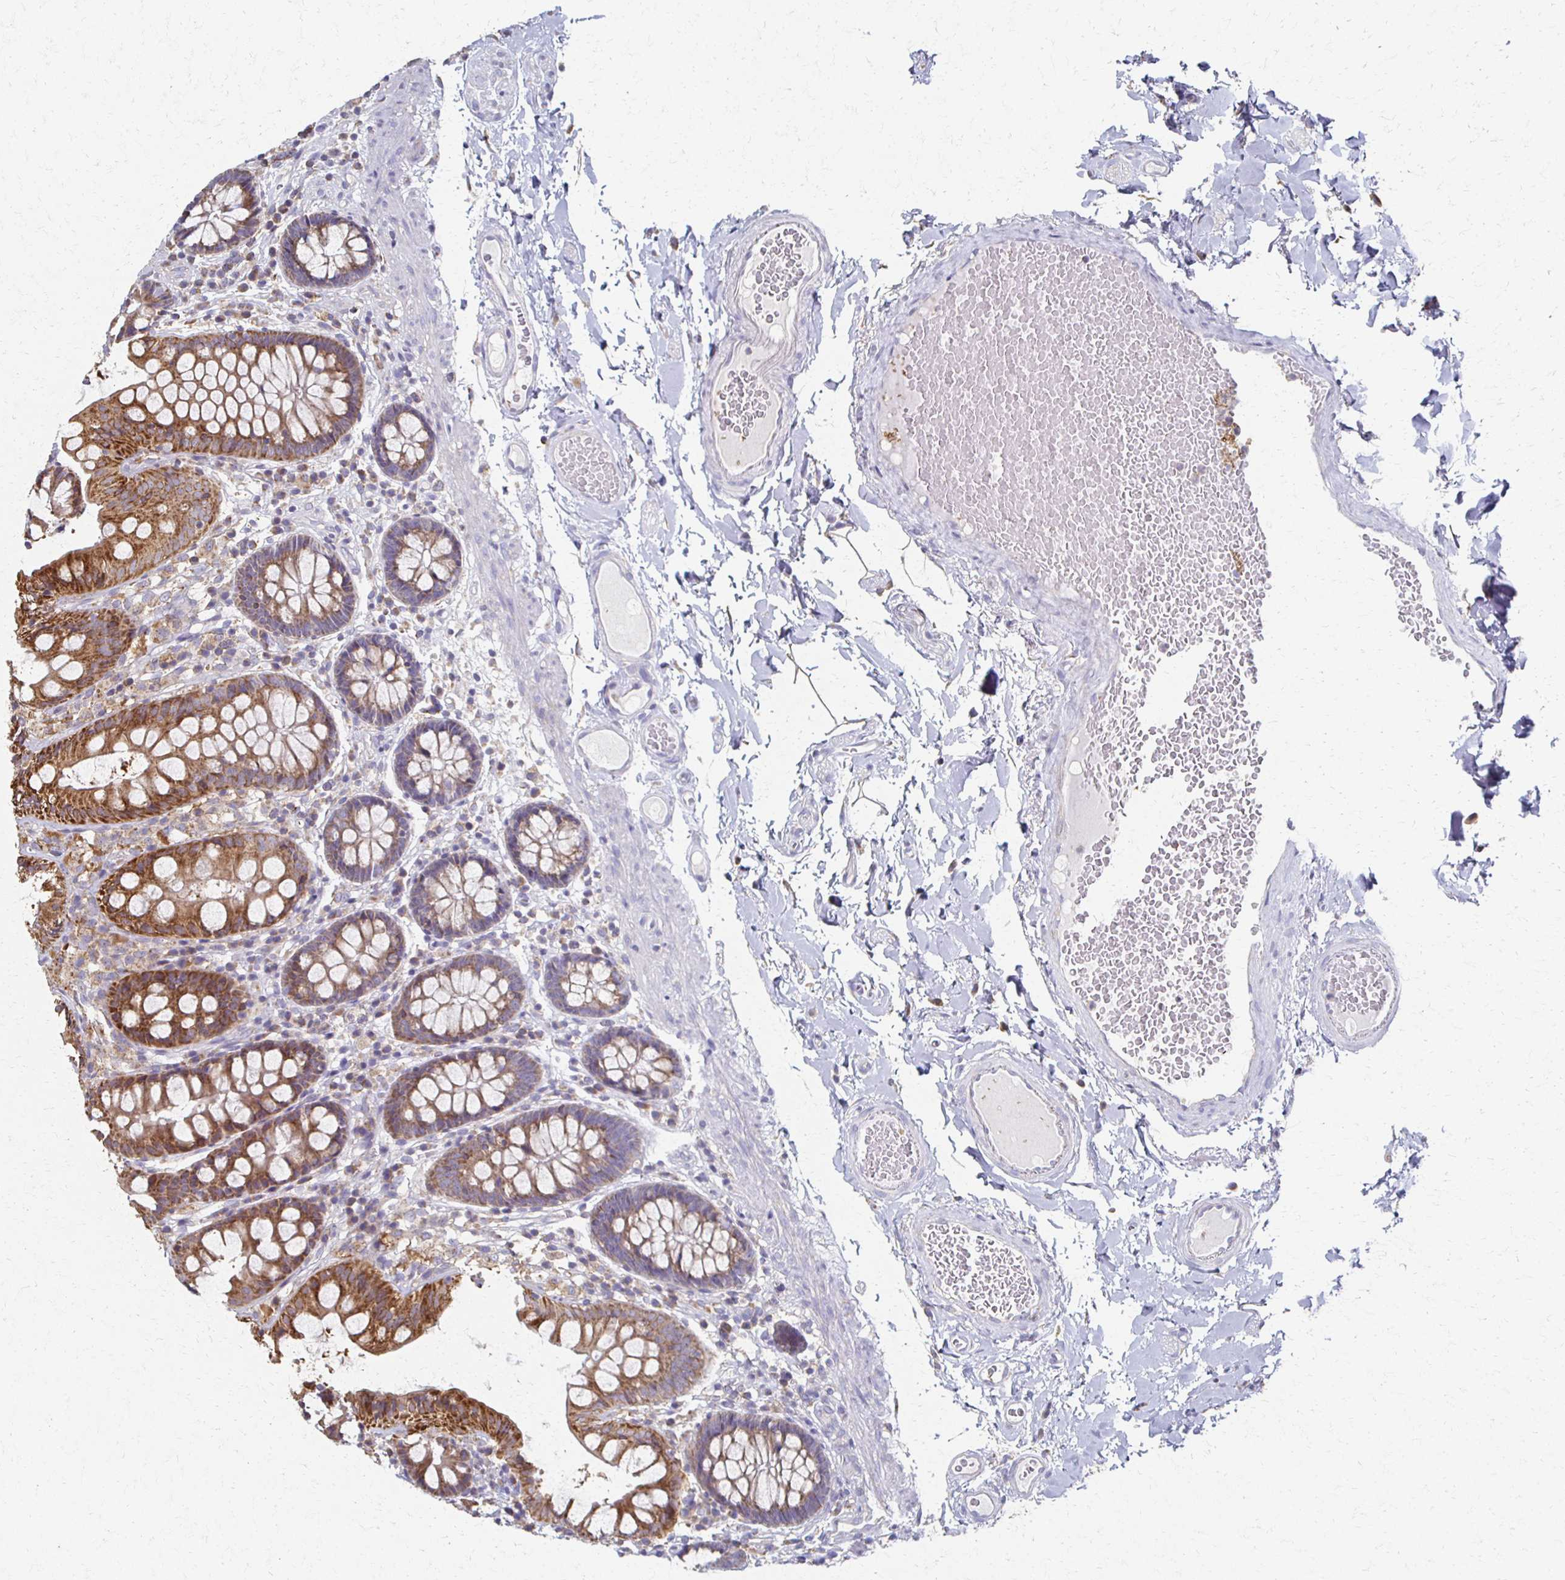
{"staining": {"intensity": "negative", "quantity": "none", "location": "none"}, "tissue": "colon", "cell_type": "Endothelial cells", "image_type": "normal", "snomed": [{"axis": "morphology", "description": "Normal tissue, NOS"}, {"axis": "topography", "description": "Colon"}], "caption": "The IHC photomicrograph has no significant positivity in endothelial cells of colon. Nuclei are stained in blue.", "gene": "CX3CR1", "patient": {"sex": "male", "age": 84}}